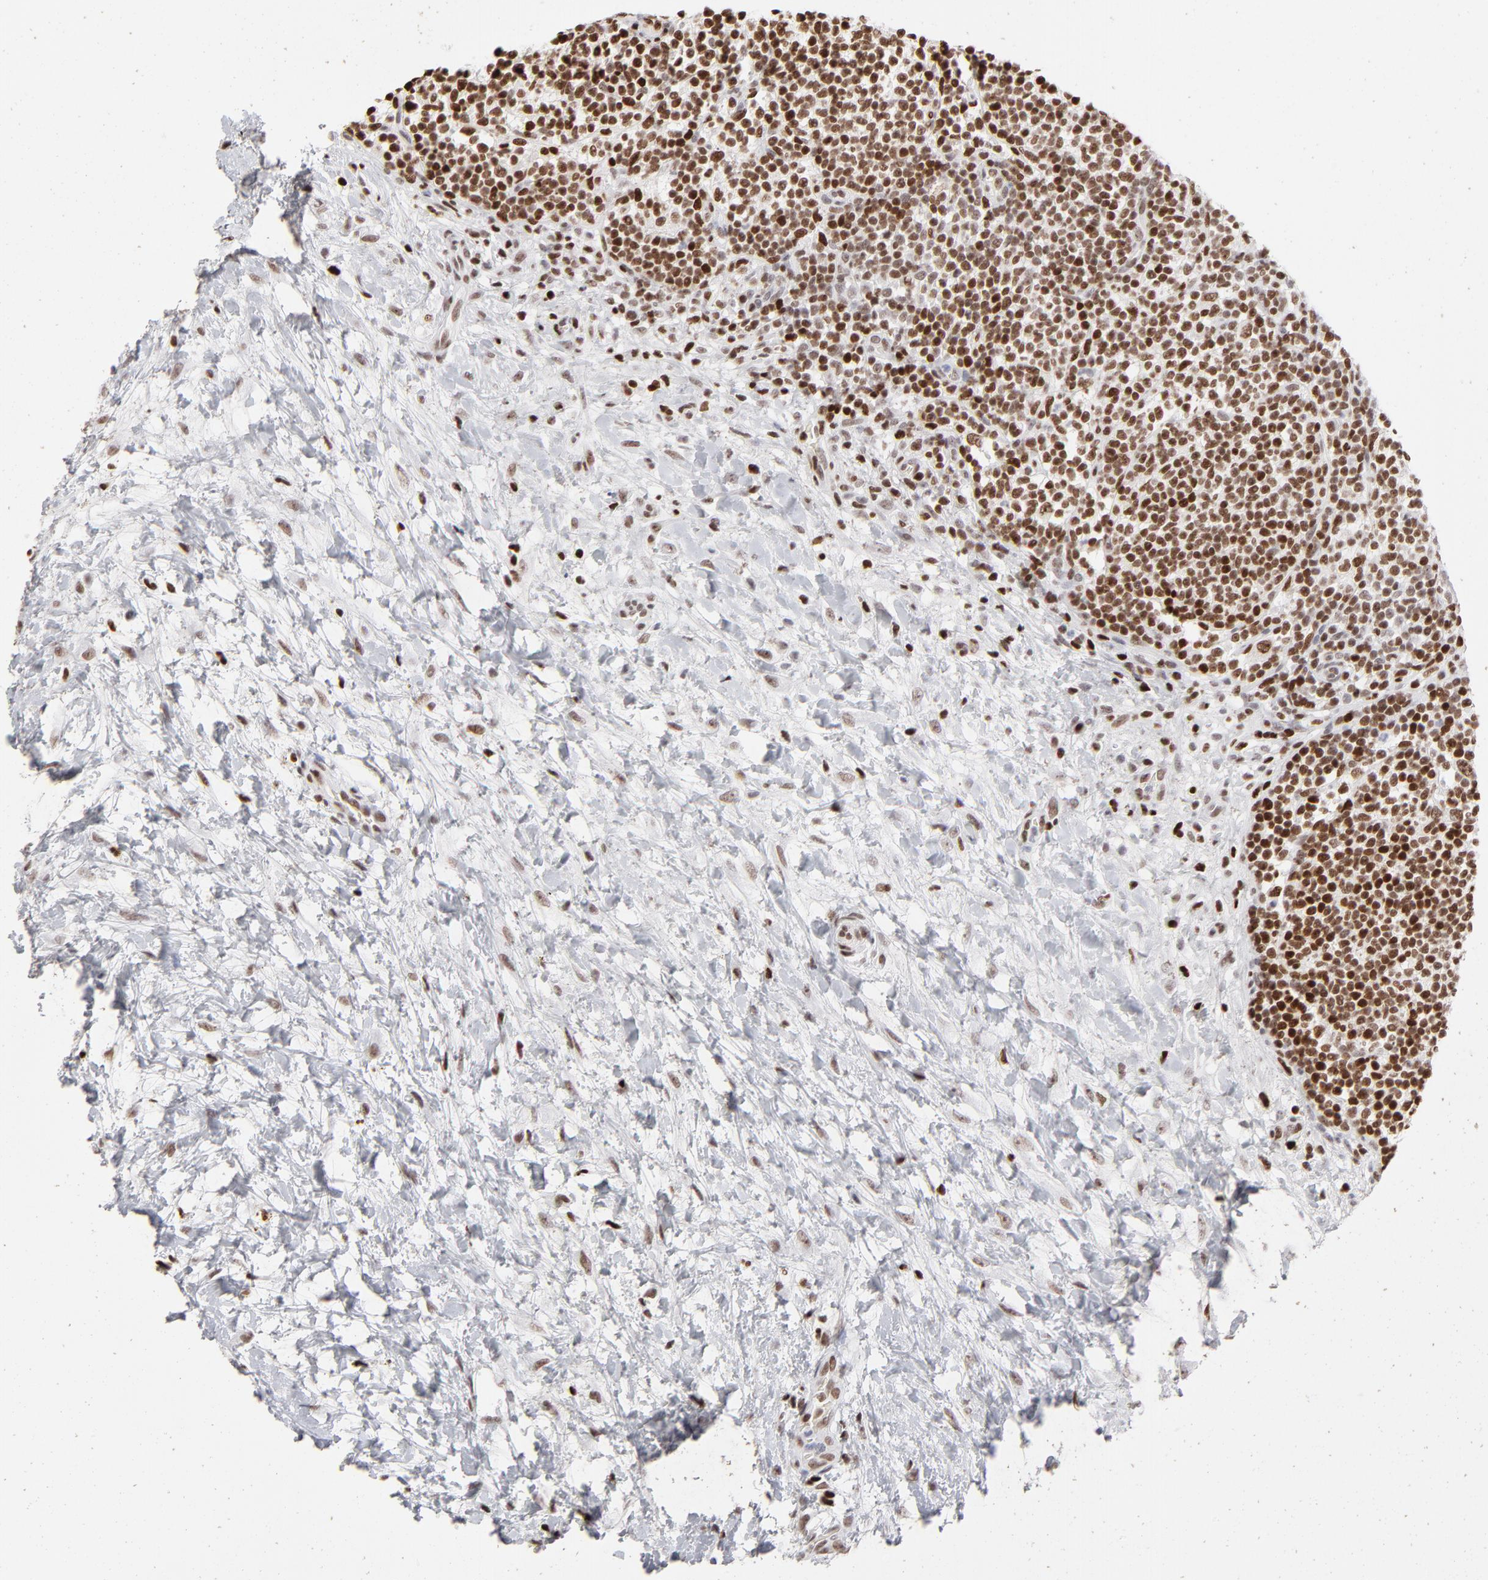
{"staining": {"intensity": "strong", "quantity": ">75%", "location": "nuclear"}, "tissue": "lymphoma", "cell_type": "Tumor cells", "image_type": "cancer", "snomed": [{"axis": "morphology", "description": "Malignant lymphoma, non-Hodgkin's type, Low grade"}, {"axis": "topography", "description": "Lymph node"}], "caption": "DAB (3,3'-diaminobenzidine) immunohistochemical staining of human lymphoma shows strong nuclear protein positivity in approximately >75% of tumor cells. The protein of interest is shown in brown color, while the nuclei are stained blue.", "gene": "PARP1", "patient": {"sex": "female", "age": 76}}